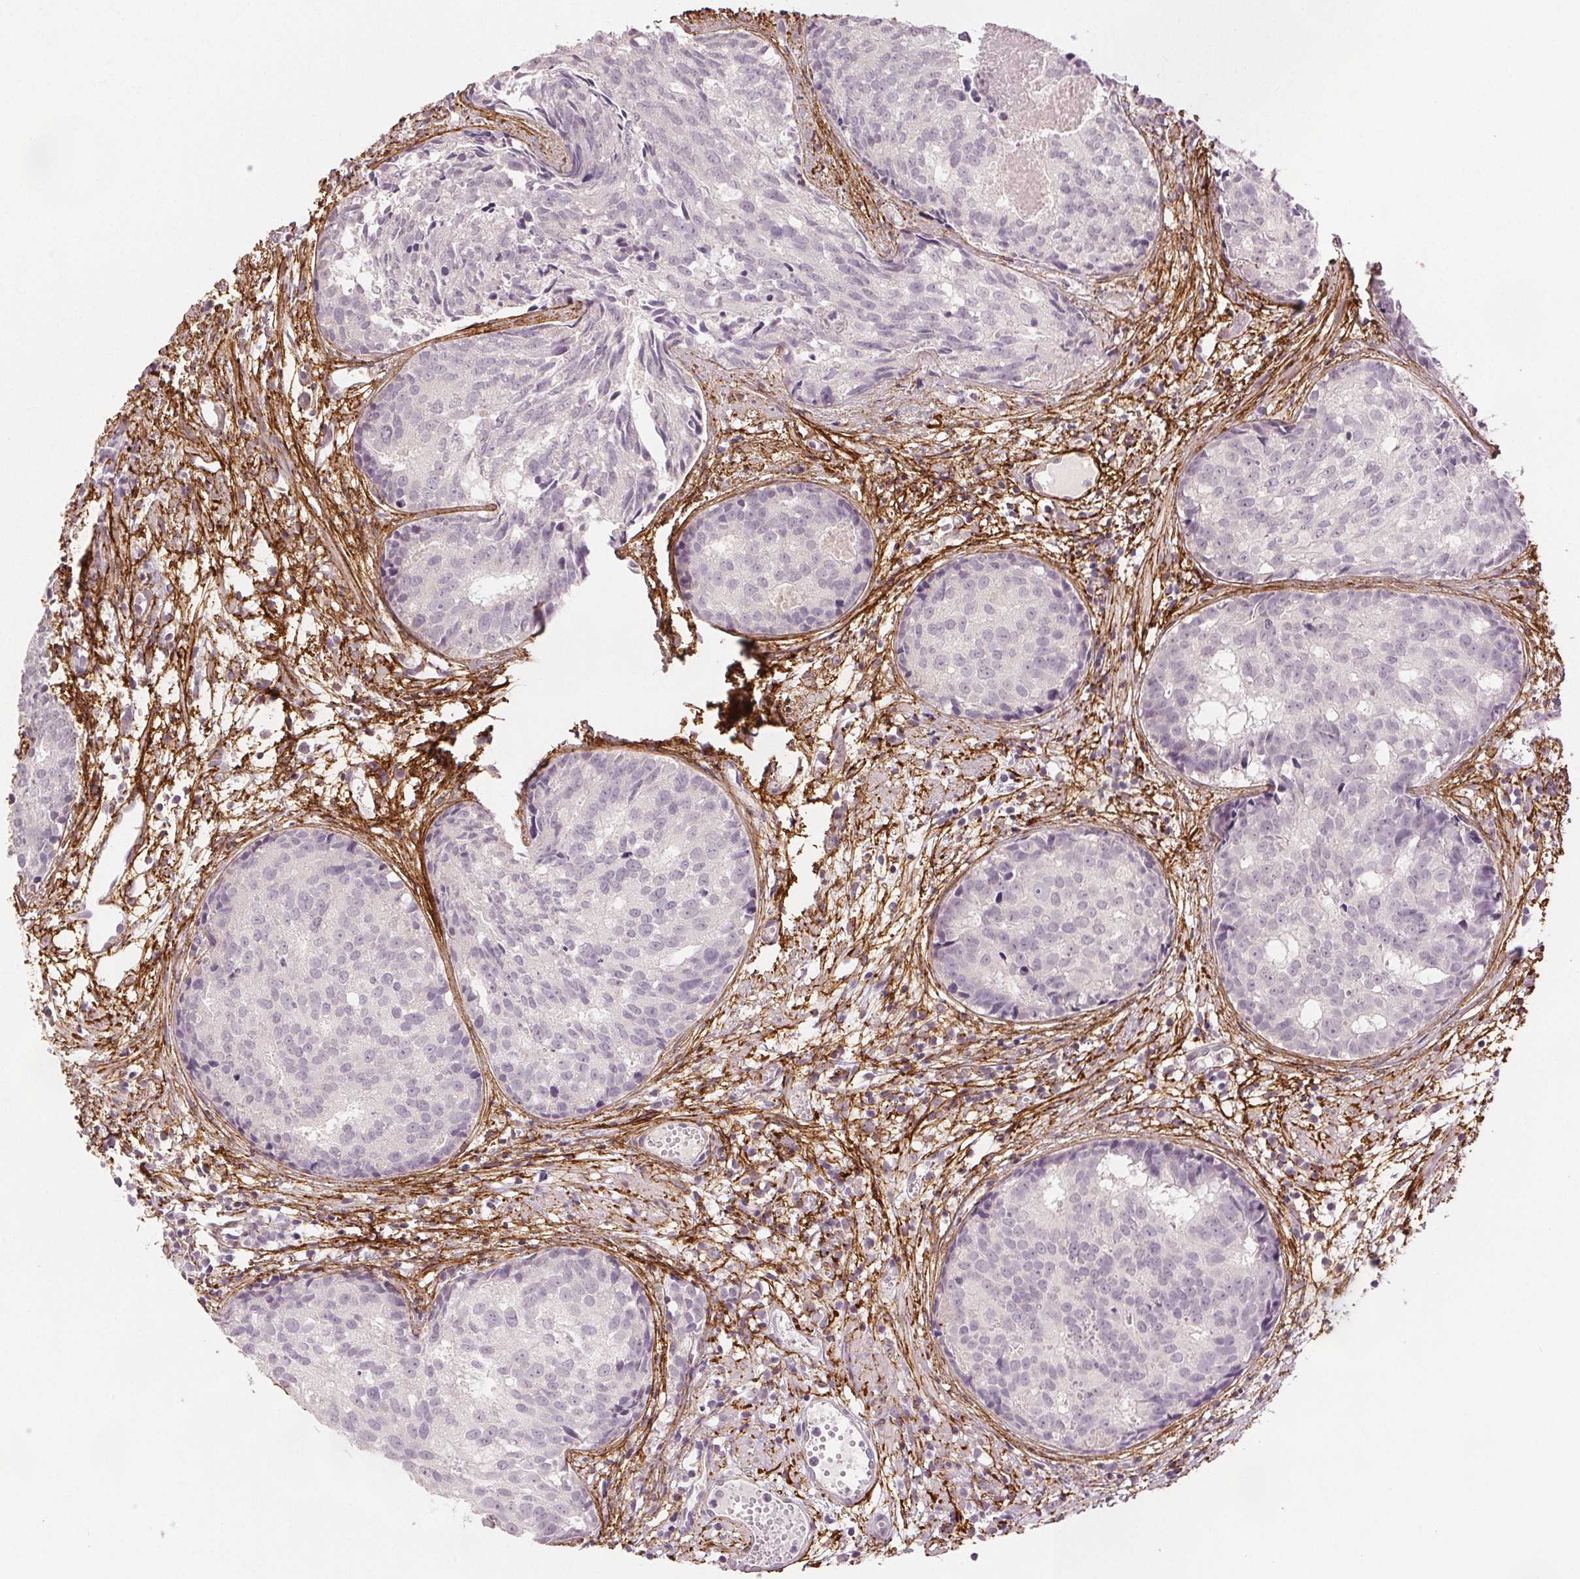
{"staining": {"intensity": "negative", "quantity": "none", "location": "none"}, "tissue": "prostate cancer", "cell_type": "Tumor cells", "image_type": "cancer", "snomed": [{"axis": "morphology", "description": "Adenocarcinoma, High grade"}, {"axis": "topography", "description": "Prostate"}], "caption": "The photomicrograph demonstrates no significant staining in tumor cells of prostate cancer (adenocarcinoma (high-grade)).", "gene": "FBN1", "patient": {"sex": "male", "age": 58}}